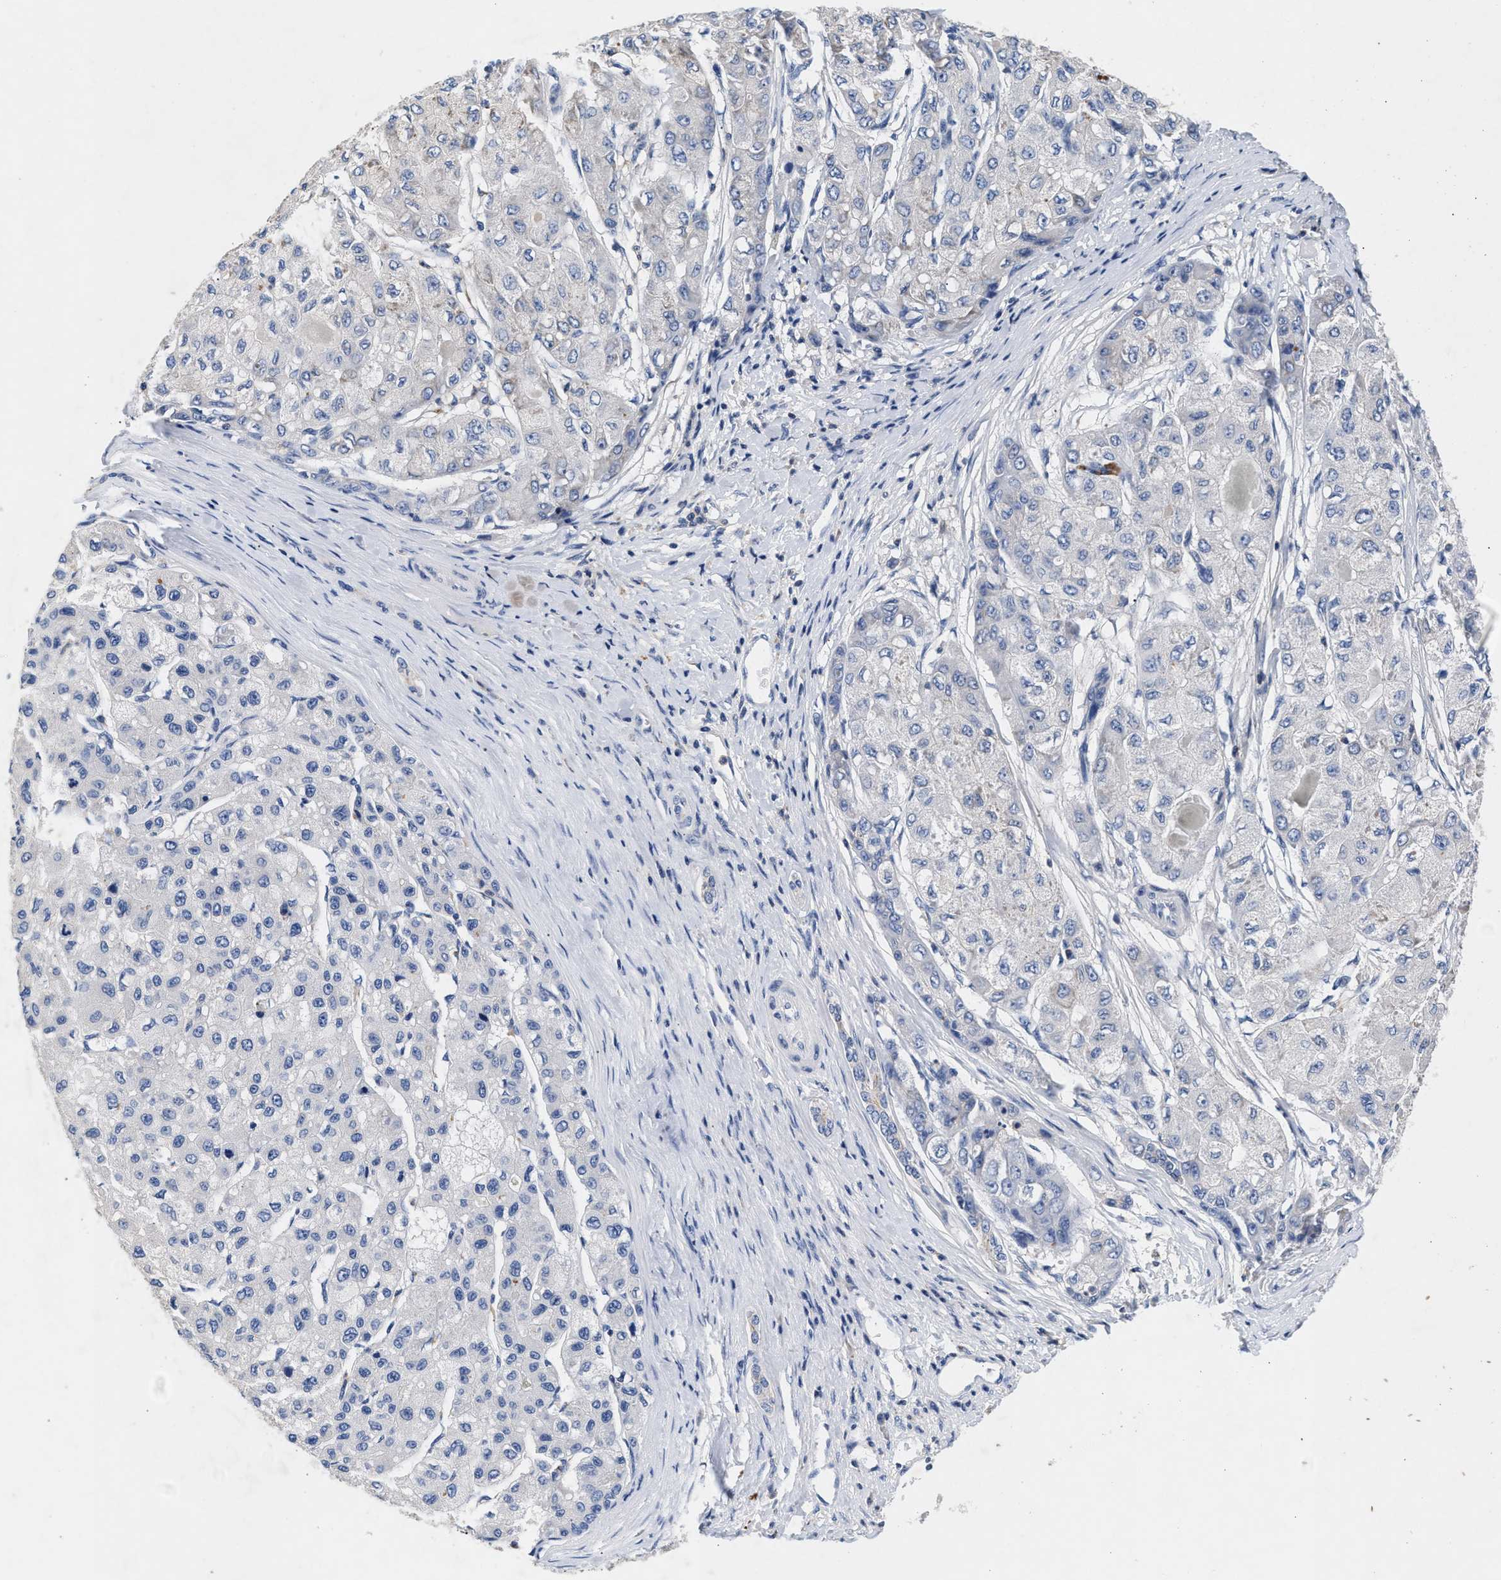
{"staining": {"intensity": "negative", "quantity": "none", "location": "none"}, "tissue": "liver cancer", "cell_type": "Tumor cells", "image_type": "cancer", "snomed": [{"axis": "morphology", "description": "Carcinoma, Hepatocellular, NOS"}, {"axis": "topography", "description": "Liver"}], "caption": "Protein analysis of hepatocellular carcinoma (liver) exhibits no significant expression in tumor cells.", "gene": "GNAI3", "patient": {"sex": "male", "age": 80}}